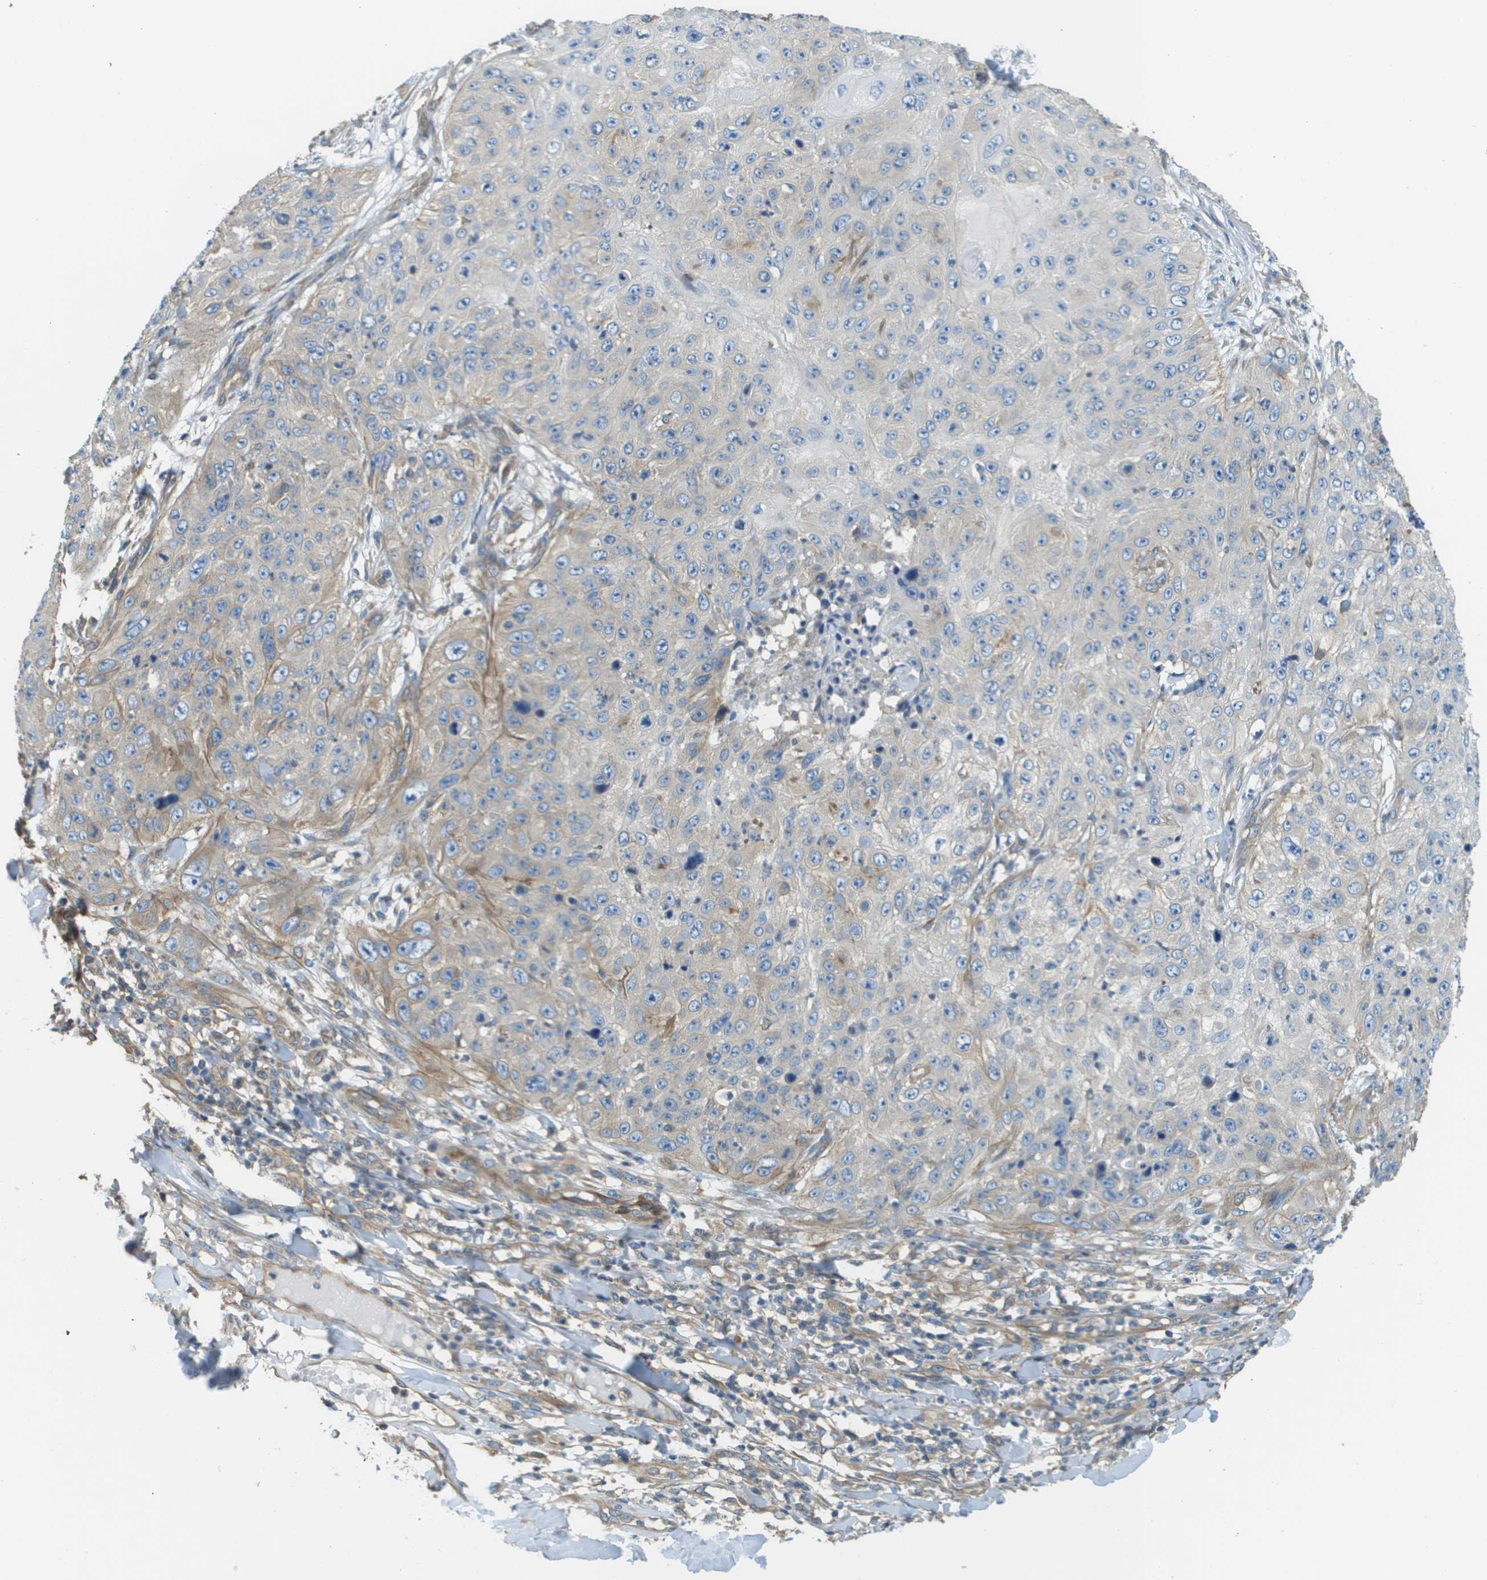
{"staining": {"intensity": "negative", "quantity": "none", "location": "none"}, "tissue": "skin cancer", "cell_type": "Tumor cells", "image_type": "cancer", "snomed": [{"axis": "morphology", "description": "Squamous cell carcinoma, NOS"}, {"axis": "topography", "description": "Skin"}], "caption": "The IHC image has no significant positivity in tumor cells of skin cancer (squamous cell carcinoma) tissue.", "gene": "DNAJB11", "patient": {"sex": "female", "age": 80}}